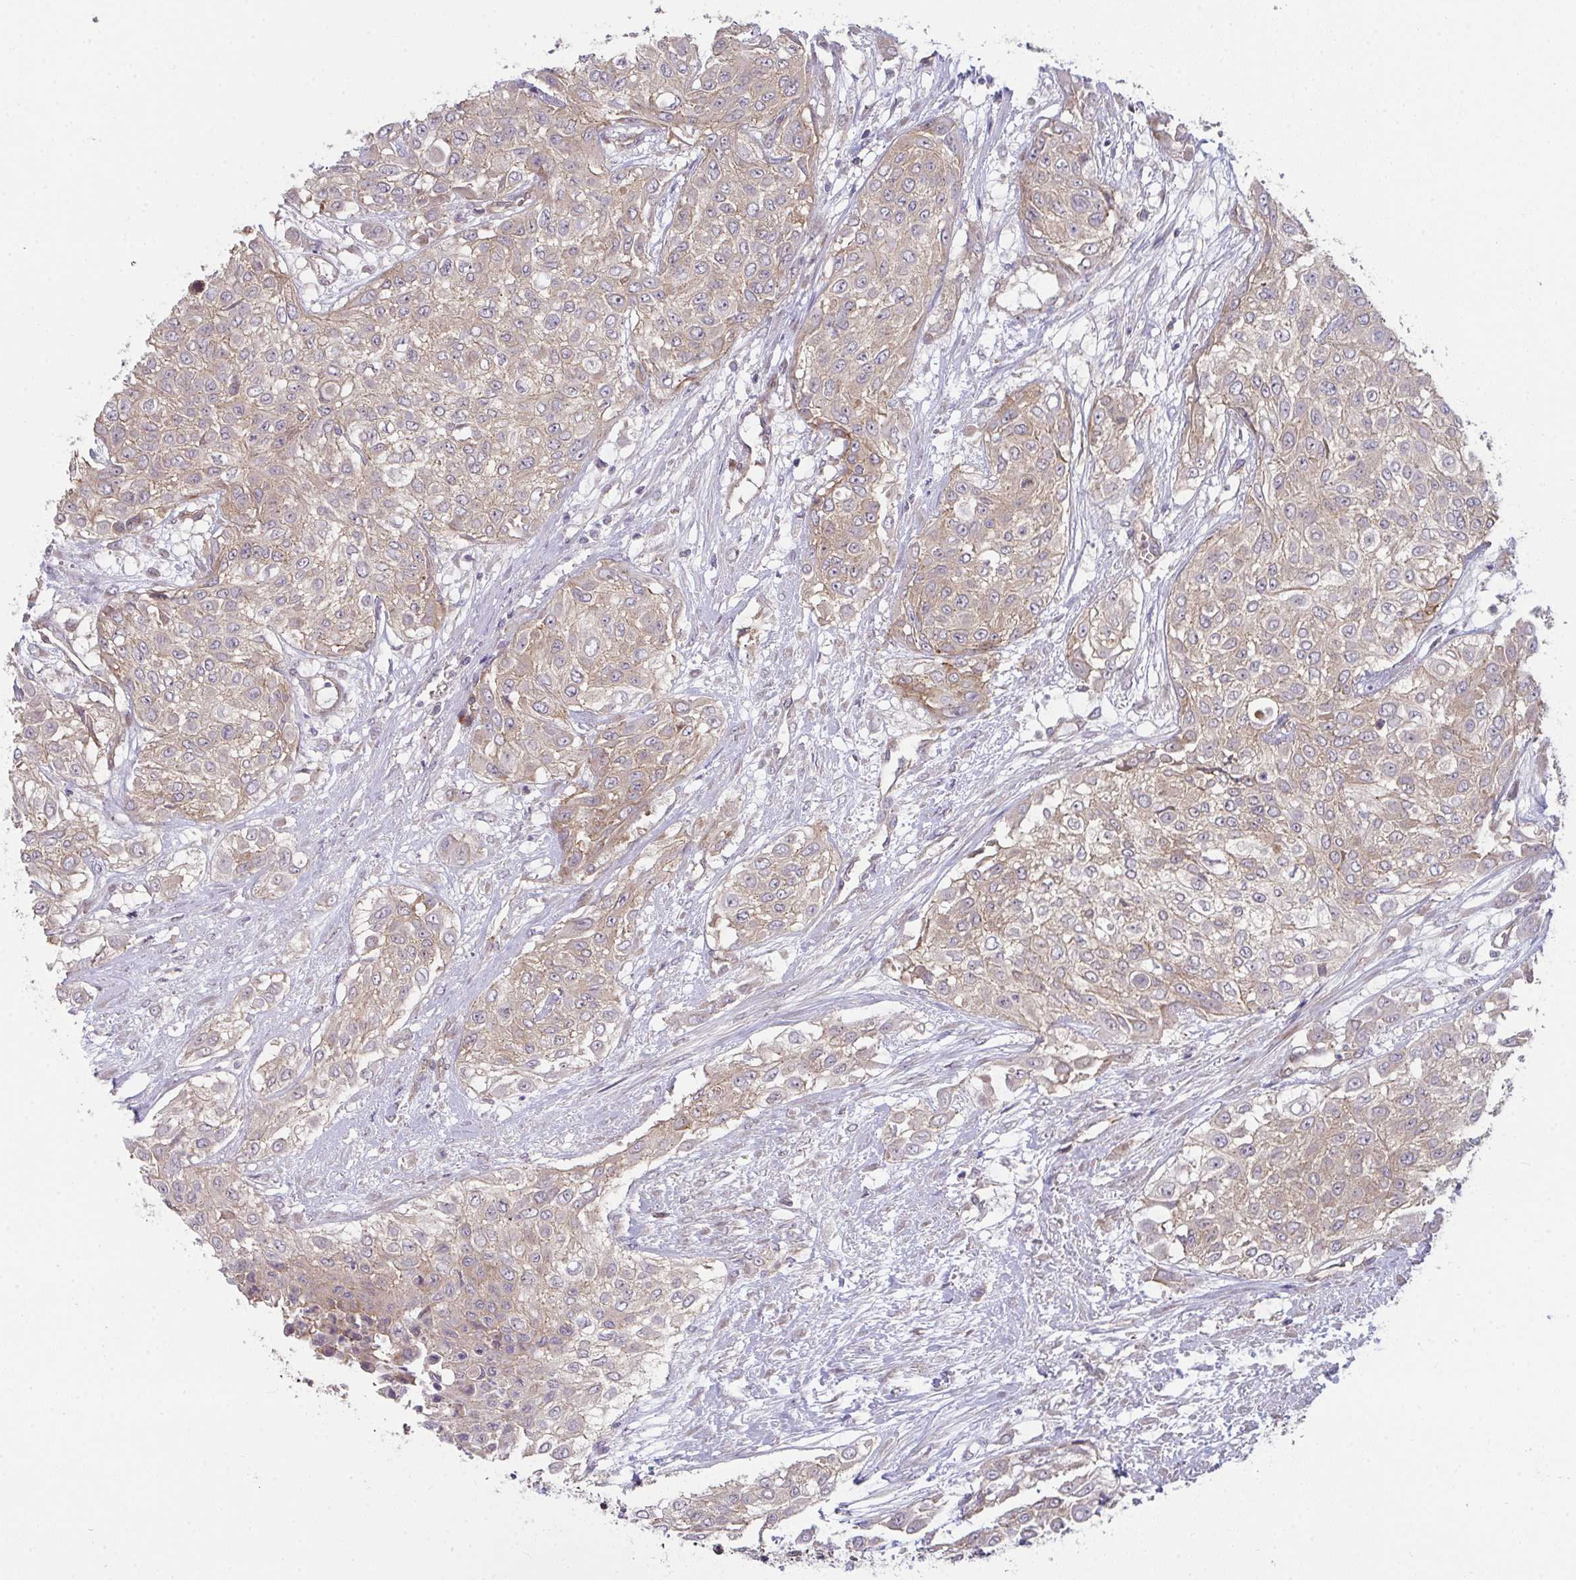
{"staining": {"intensity": "weak", "quantity": ">75%", "location": "cytoplasmic/membranous"}, "tissue": "urothelial cancer", "cell_type": "Tumor cells", "image_type": "cancer", "snomed": [{"axis": "morphology", "description": "Urothelial carcinoma, High grade"}, {"axis": "topography", "description": "Urinary bladder"}], "caption": "Urothelial cancer stained for a protein shows weak cytoplasmic/membranous positivity in tumor cells.", "gene": "CASP9", "patient": {"sex": "male", "age": 57}}